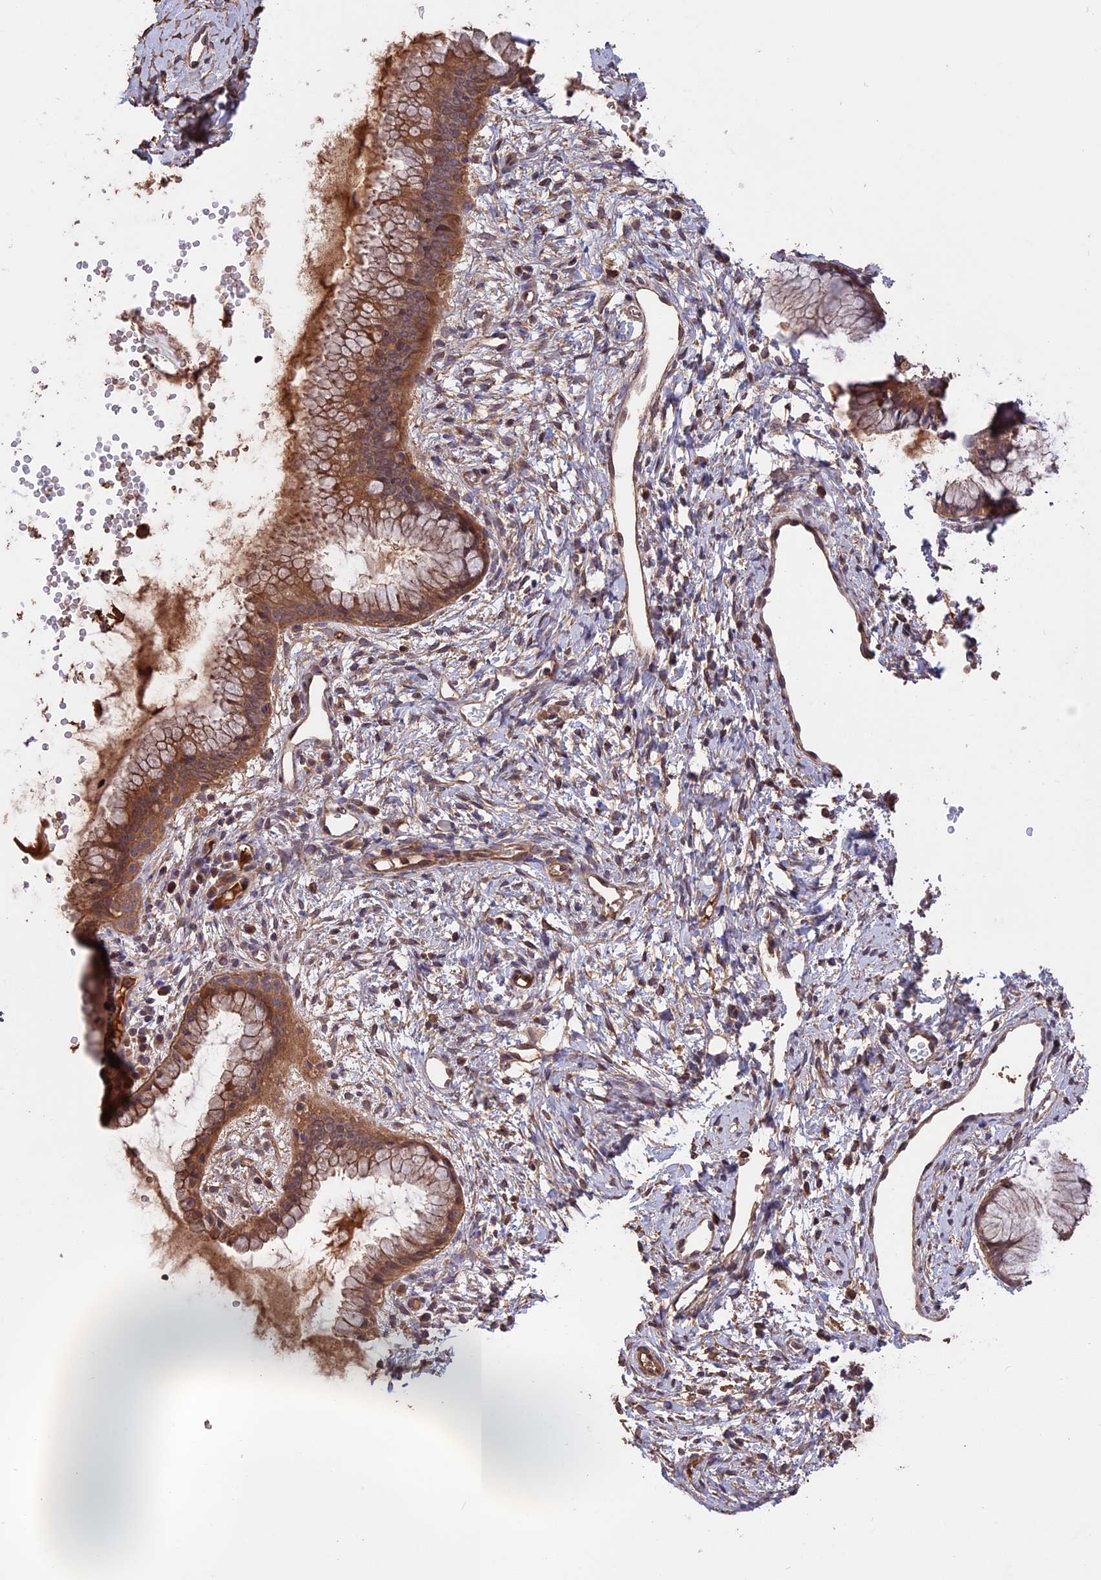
{"staining": {"intensity": "moderate", "quantity": ">75%", "location": "cytoplasmic/membranous"}, "tissue": "cervix", "cell_type": "Glandular cells", "image_type": "normal", "snomed": [{"axis": "morphology", "description": "Normal tissue, NOS"}, {"axis": "topography", "description": "Cervix"}], "caption": "This micrograph reveals normal cervix stained with immunohistochemistry to label a protein in brown. The cytoplasmic/membranous of glandular cells show moderate positivity for the protein. Nuclei are counter-stained blue.", "gene": "RASAL1", "patient": {"sex": "female", "age": 42}}